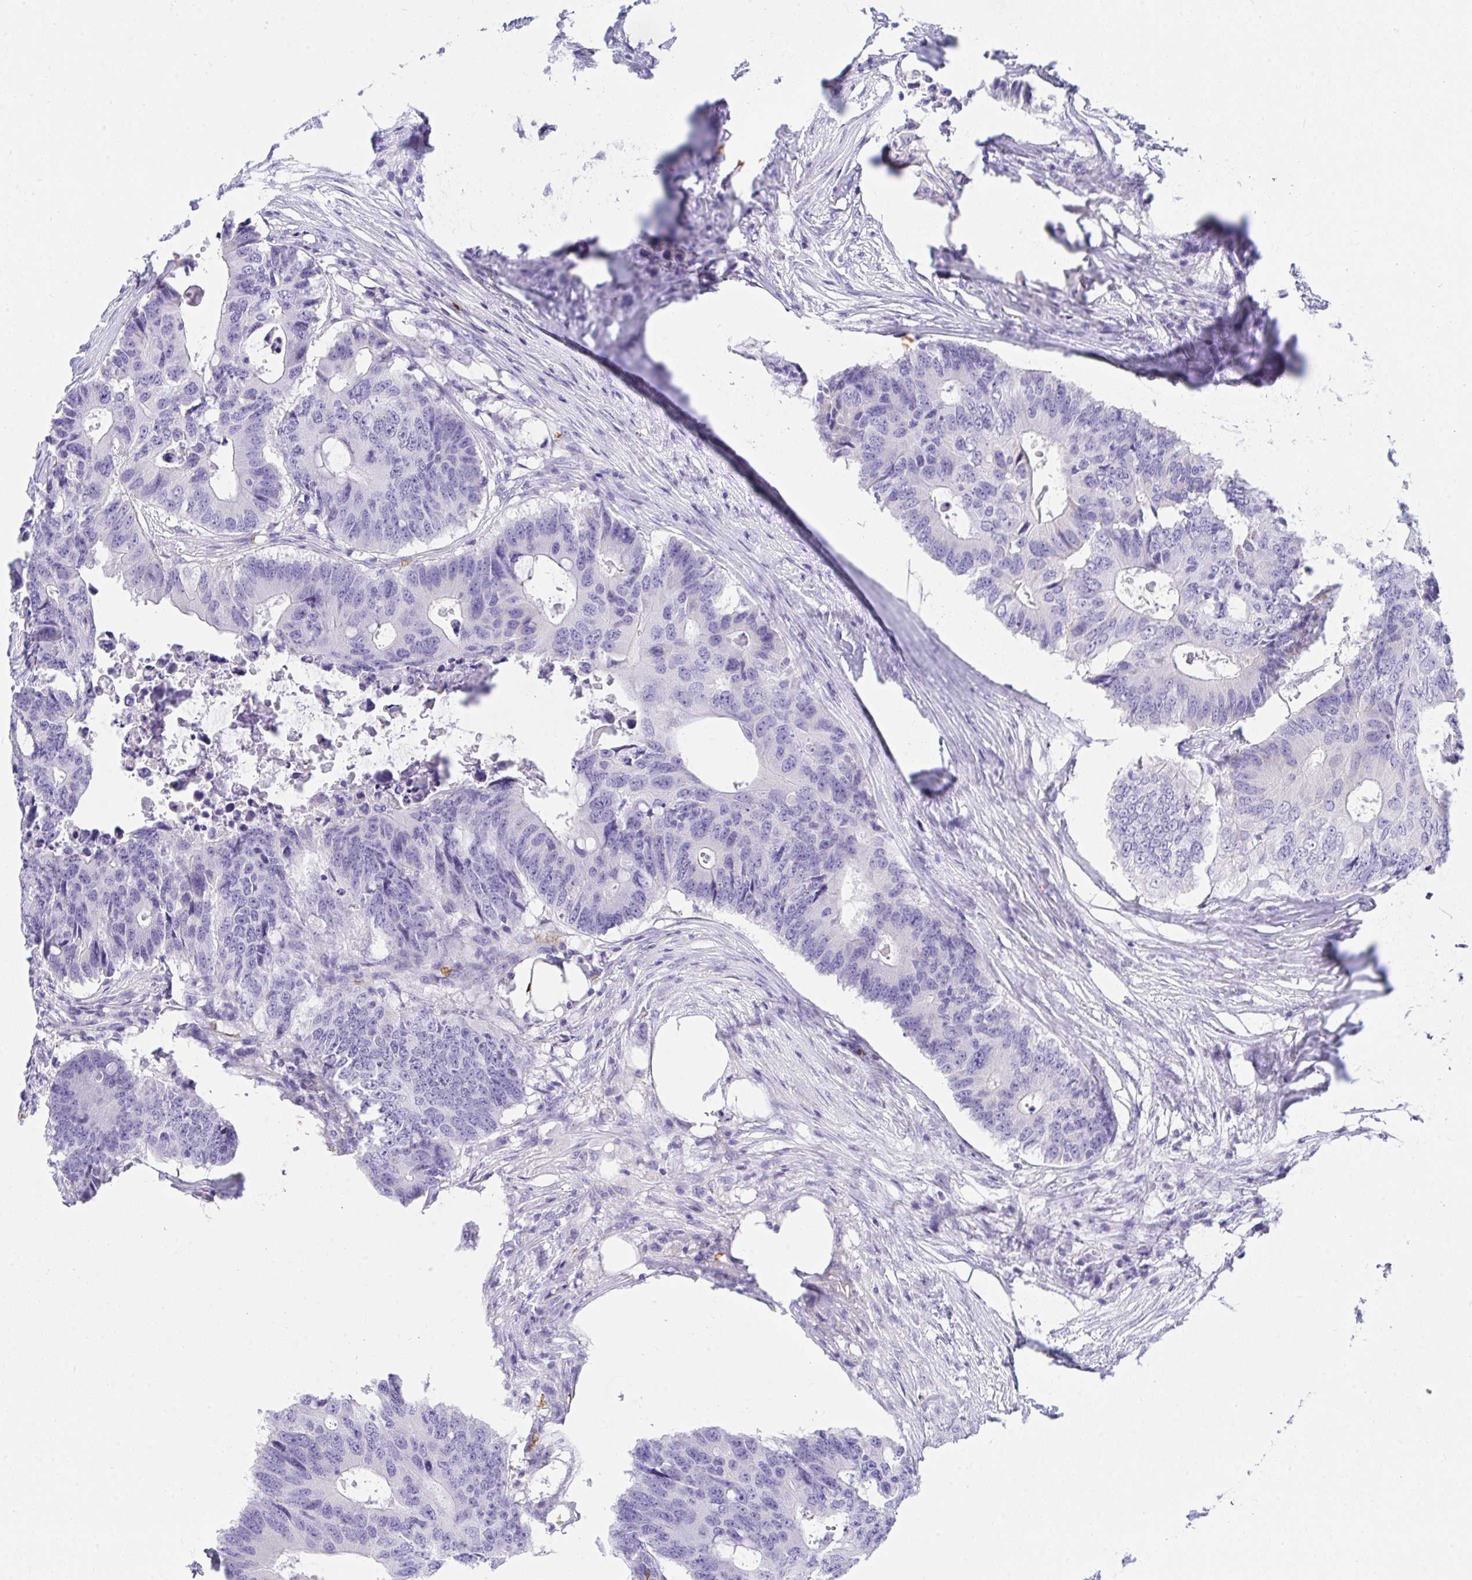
{"staining": {"intensity": "negative", "quantity": "none", "location": "none"}, "tissue": "colorectal cancer", "cell_type": "Tumor cells", "image_type": "cancer", "snomed": [{"axis": "morphology", "description": "Adenocarcinoma, NOS"}, {"axis": "topography", "description": "Colon"}], "caption": "There is no significant expression in tumor cells of adenocarcinoma (colorectal). (Brightfield microscopy of DAB IHC at high magnification).", "gene": "ANK1", "patient": {"sex": "male", "age": 71}}